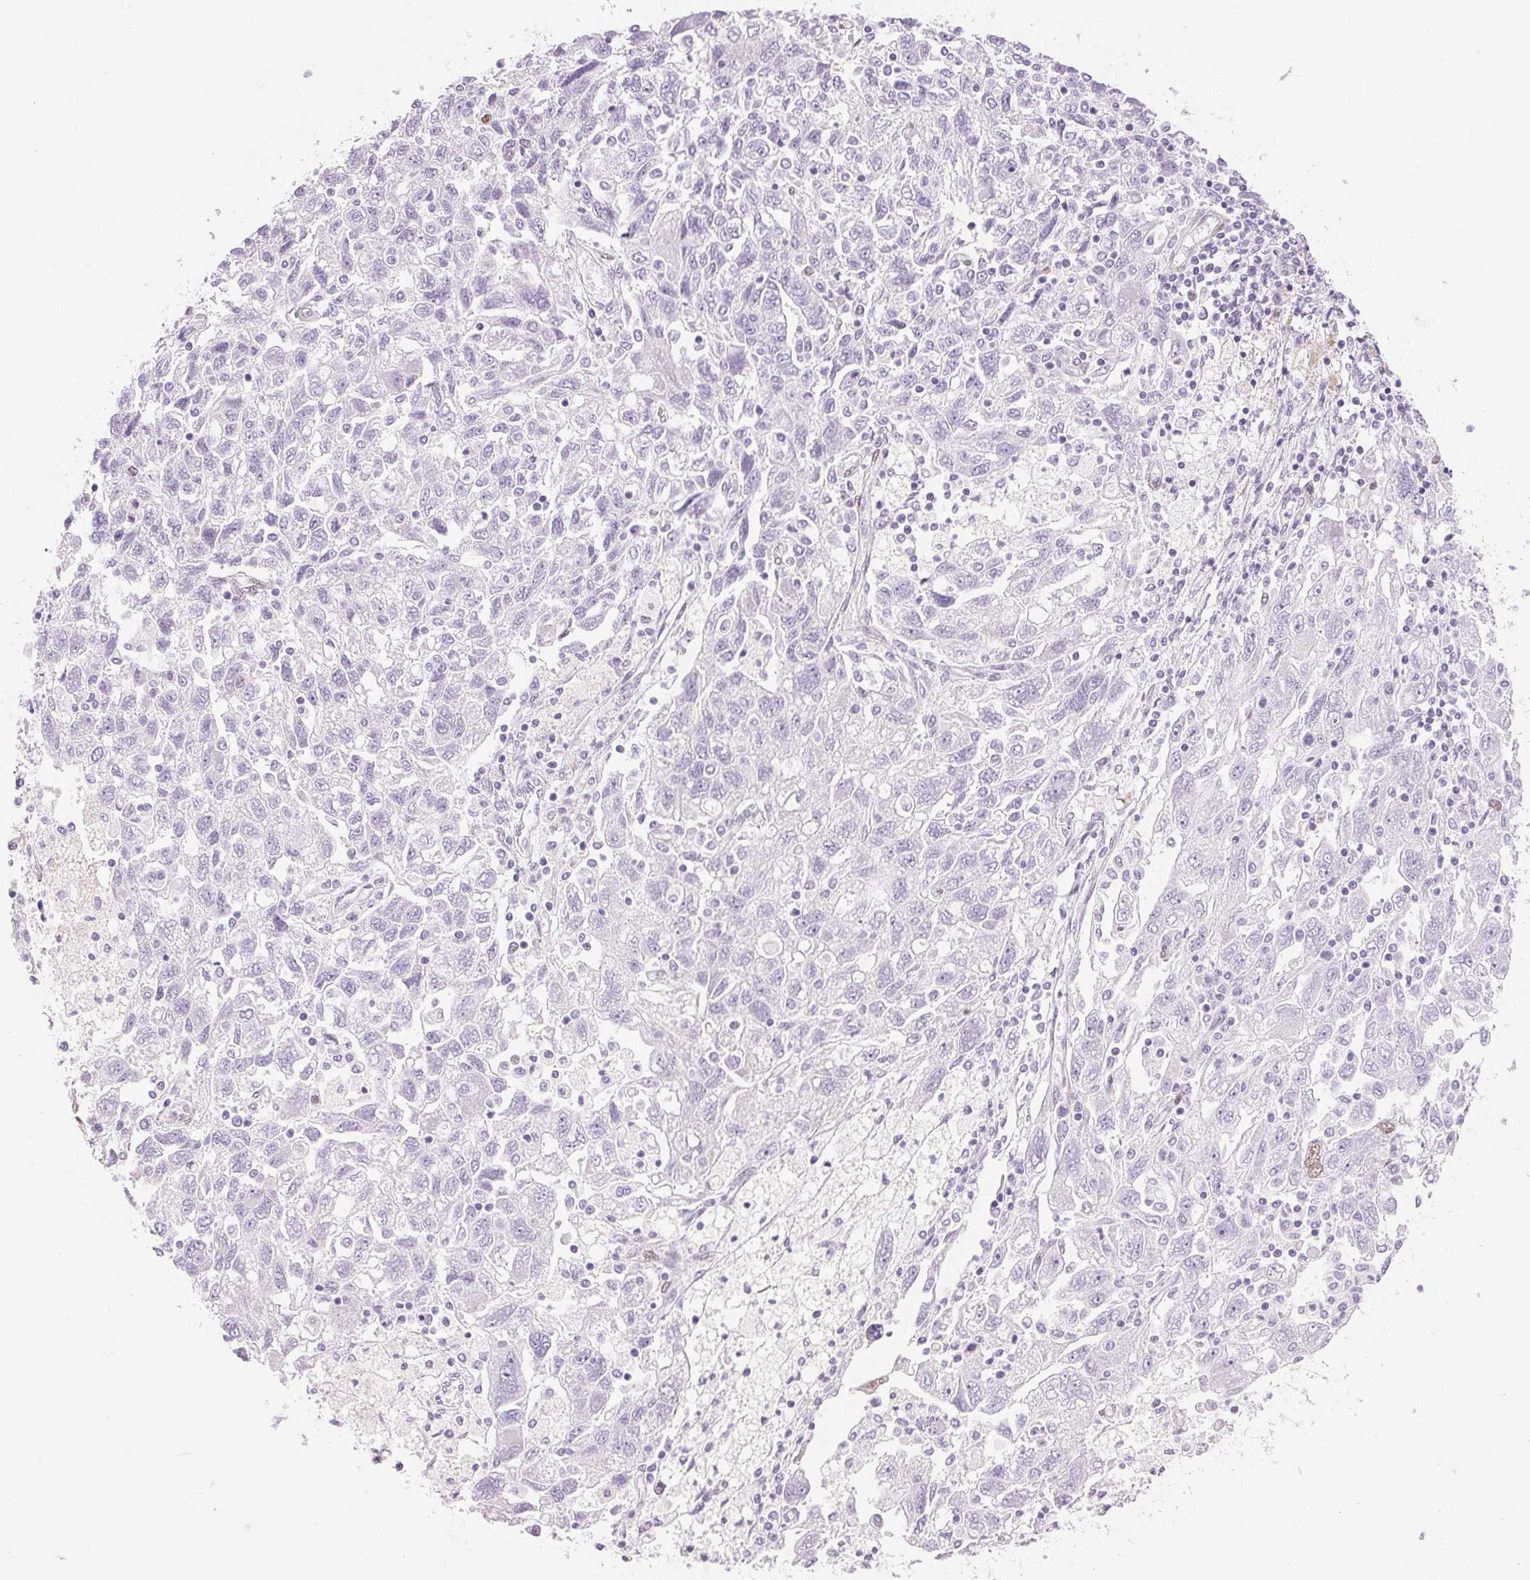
{"staining": {"intensity": "negative", "quantity": "none", "location": "none"}, "tissue": "ovarian cancer", "cell_type": "Tumor cells", "image_type": "cancer", "snomed": [{"axis": "morphology", "description": "Carcinoma, NOS"}, {"axis": "morphology", "description": "Cystadenocarcinoma, serous, NOS"}, {"axis": "topography", "description": "Ovary"}], "caption": "Tumor cells are negative for protein expression in human ovarian serous cystadenocarcinoma. Nuclei are stained in blue.", "gene": "SMTN", "patient": {"sex": "female", "age": 69}}